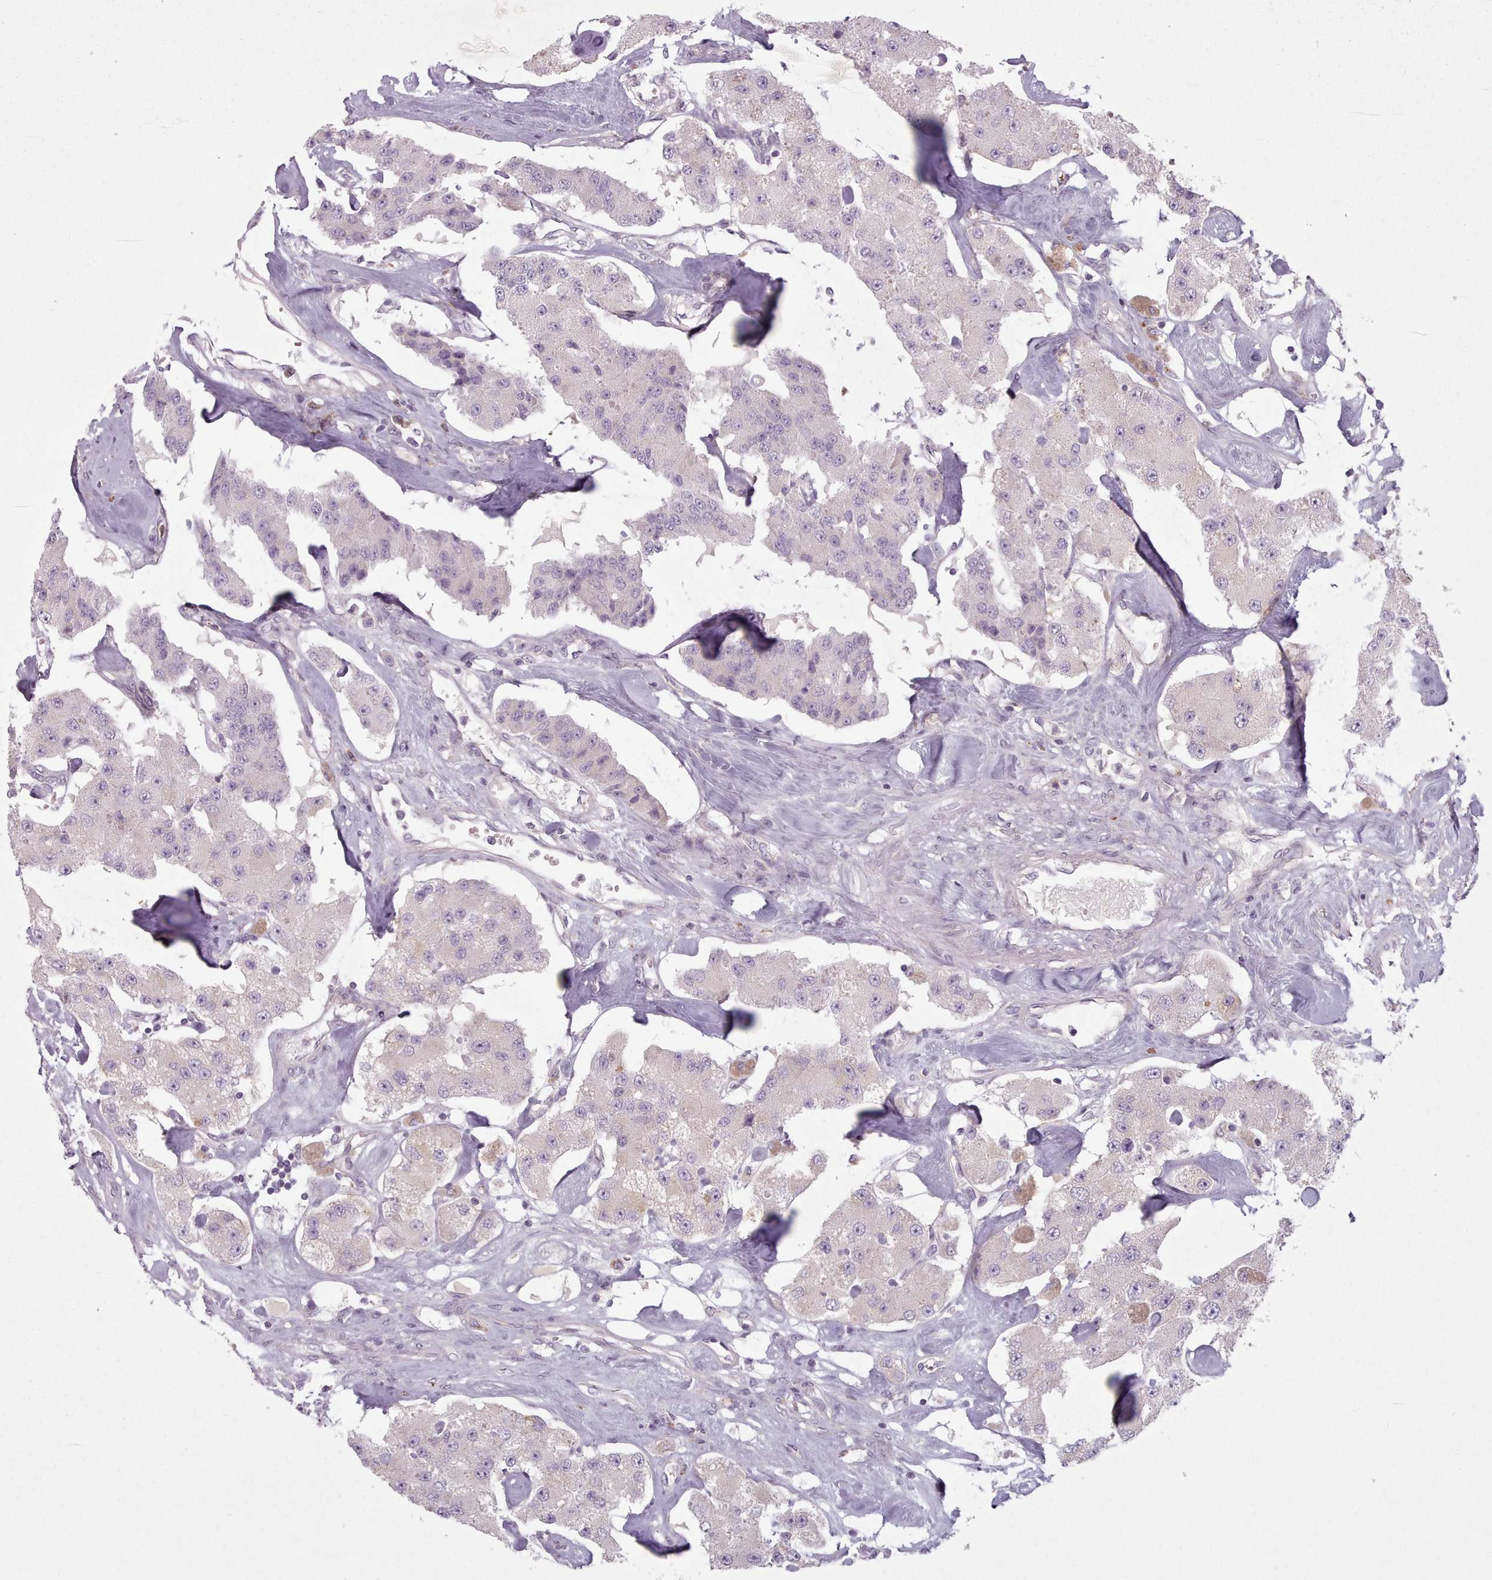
{"staining": {"intensity": "negative", "quantity": "none", "location": "none"}, "tissue": "carcinoid", "cell_type": "Tumor cells", "image_type": "cancer", "snomed": [{"axis": "morphology", "description": "Carcinoid, malignant, NOS"}, {"axis": "topography", "description": "Pancreas"}], "caption": "A high-resolution histopathology image shows immunohistochemistry staining of carcinoid, which displays no significant staining in tumor cells. (Brightfield microscopy of DAB immunohistochemistry (IHC) at high magnification).", "gene": "LAPTM5", "patient": {"sex": "male", "age": 41}}